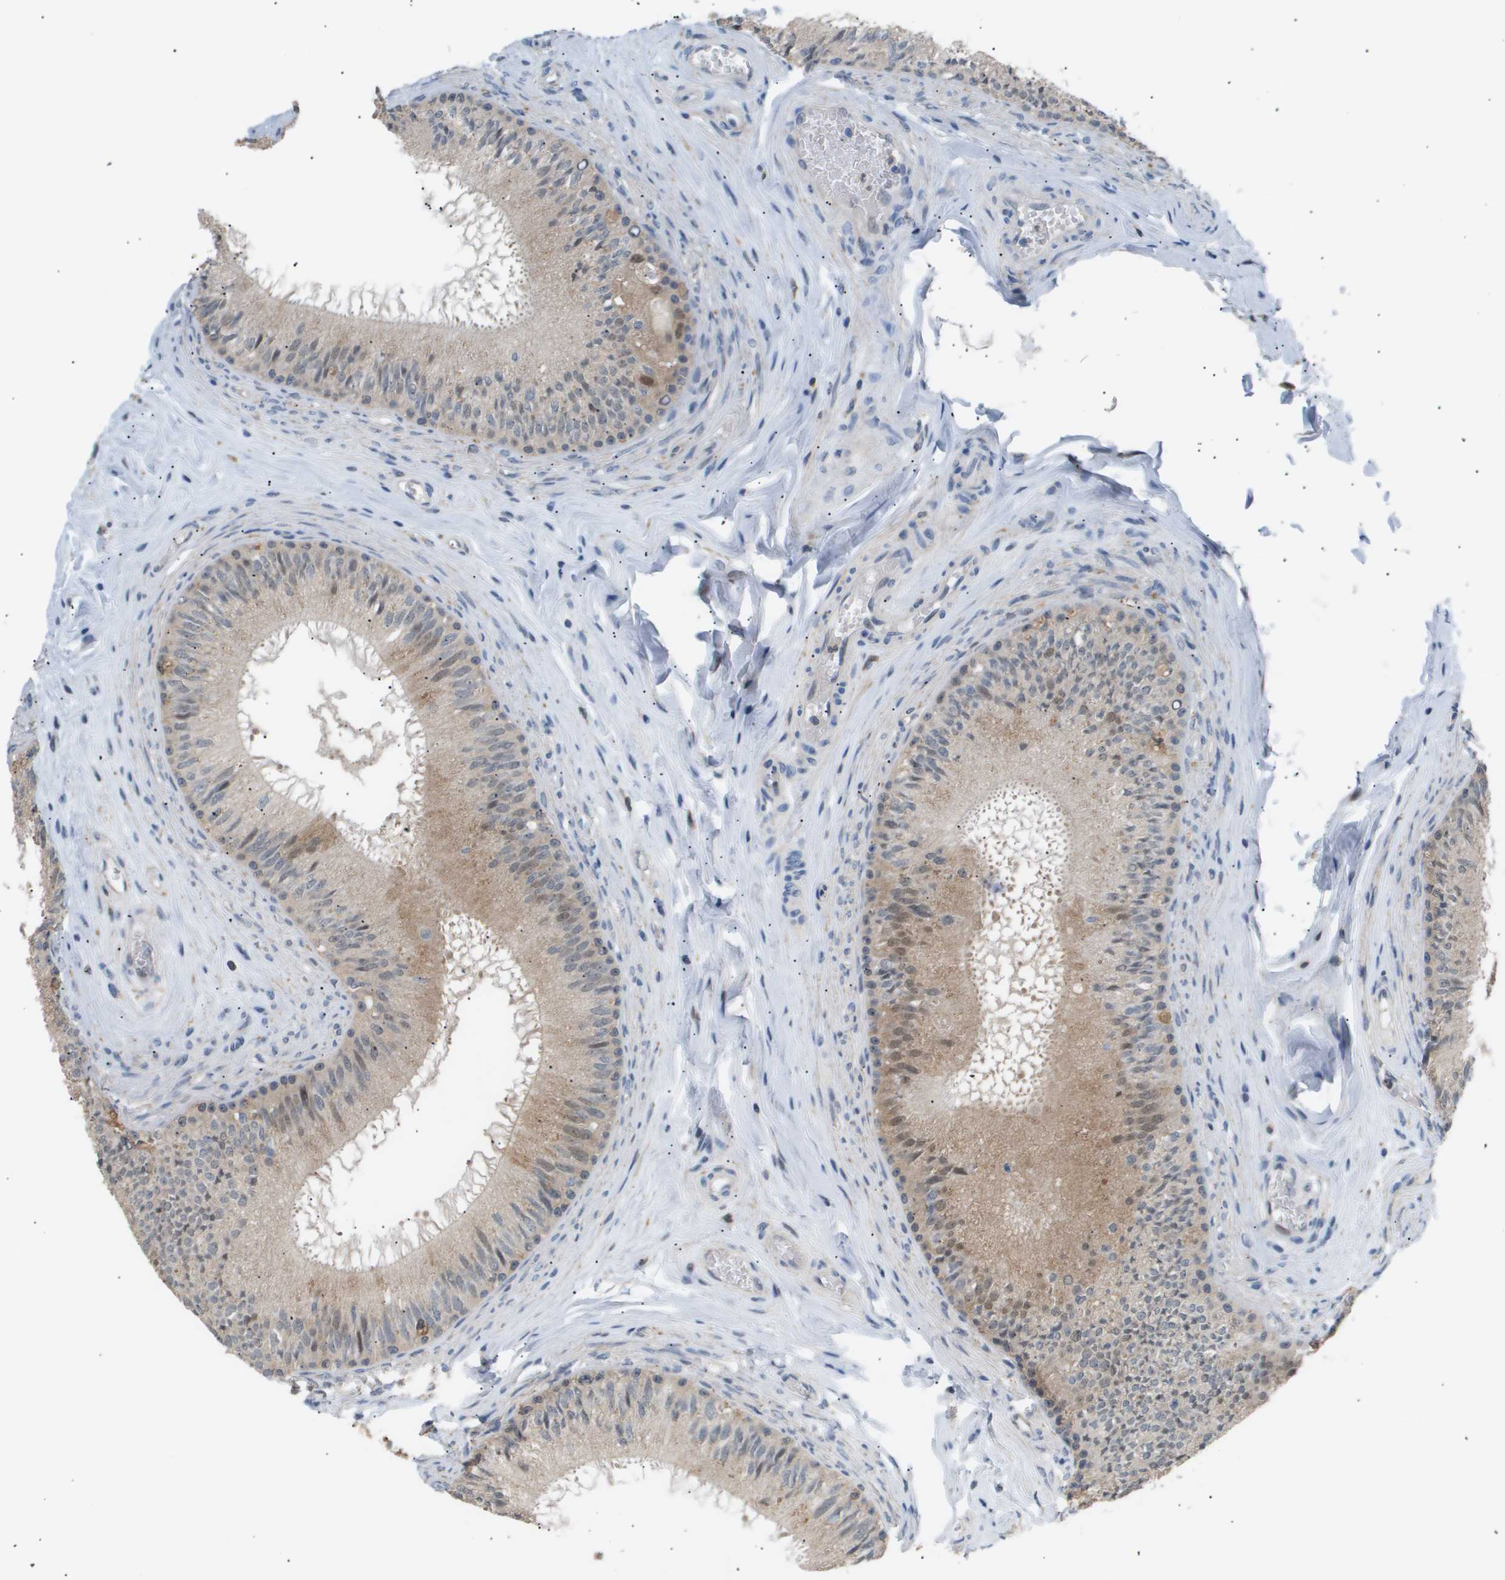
{"staining": {"intensity": "moderate", "quantity": "25%-75%", "location": "cytoplasmic/membranous"}, "tissue": "epididymis", "cell_type": "Glandular cells", "image_type": "normal", "snomed": [{"axis": "morphology", "description": "Normal tissue, NOS"}, {"axis": "topography", "description": "Testis"}, {"axis": "topography", "description": "Epididymis"}], "caption": "This is an image of immunohistochemistry (IHC) staining of unremarkable epididymis, which shows moderate expression in the cytoplasmic/membranous of glandular cells.", "gene": "AKR1A1", "patient": {"sex": "male", "age": 36}}